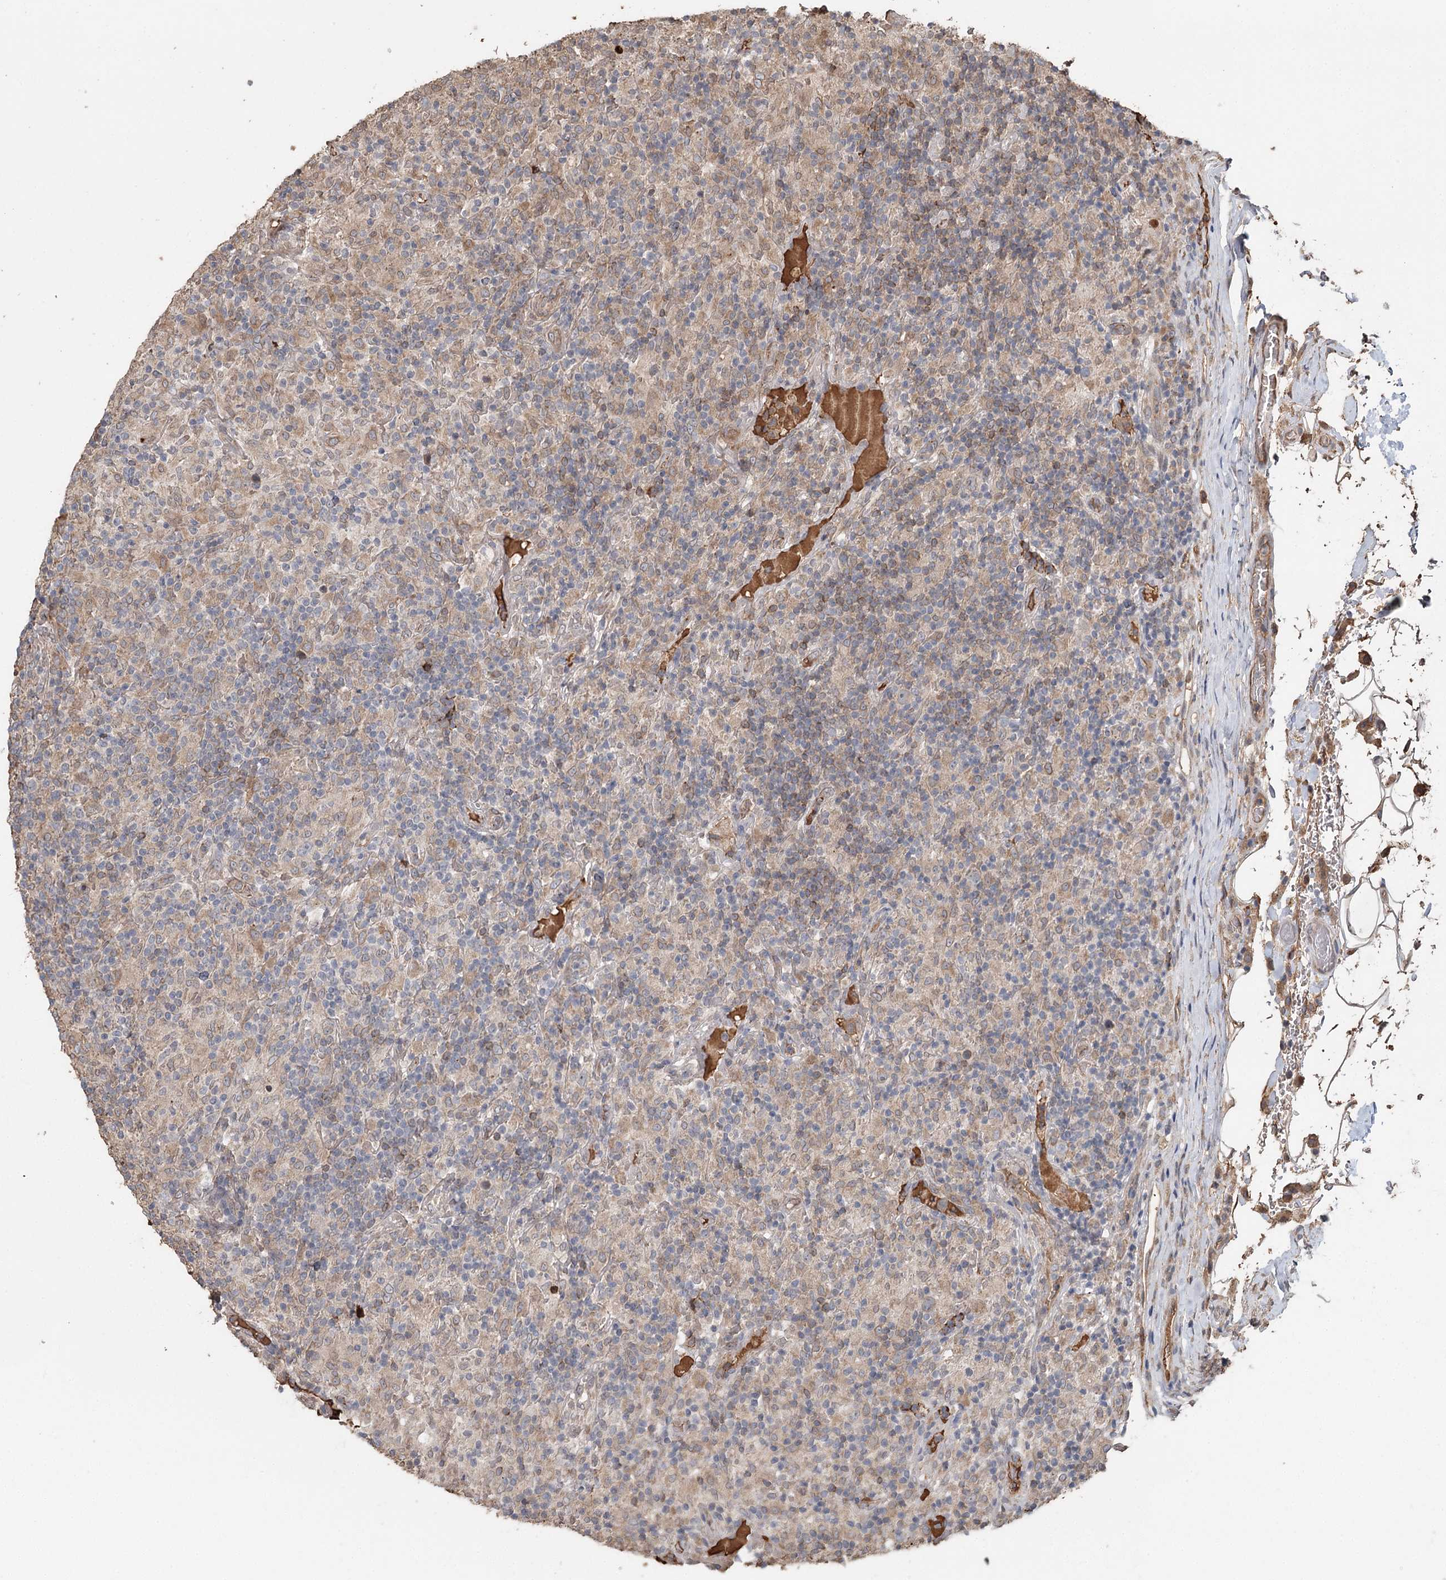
{"staining": {"intensity": "negative", "quantity": "none", "location": "none"}, "tissue": "lymphoma", "cell_type": "Tumor cells", "image_type": "cancer", "snomed": [{"axis": "morphology", "description": "Hodgkin's disease, NOS"}, {"axis": "topography", "description": "Lymph node"}], "caption": "Immunohistochemical staining of human Hodgkin's disease demonstrates no significant staining in tumor cells.", "gene": "SYVN1", "patient": {"sex": "male", "age": 70}}